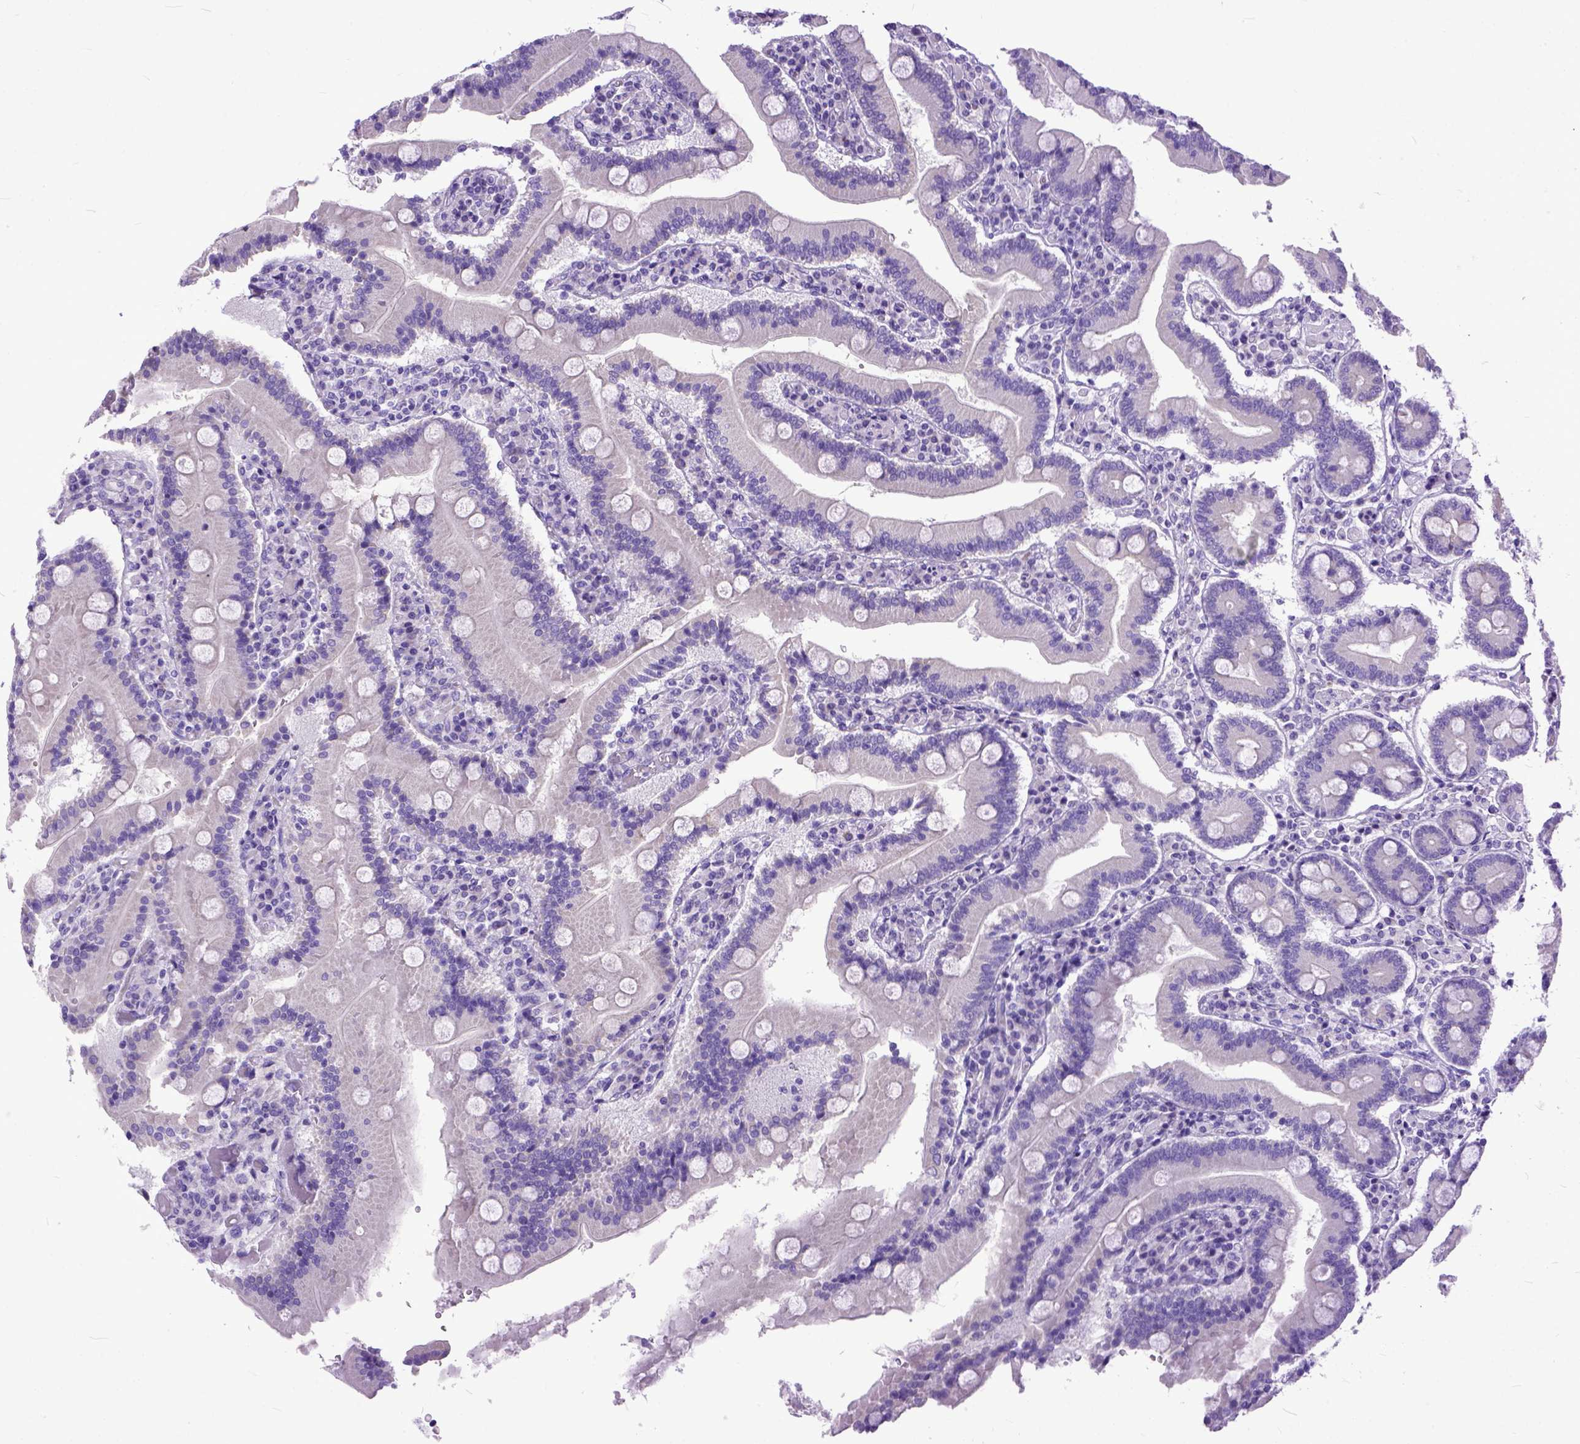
{"staining": {"intensity": "negative", "quantity": "none", "location": "none"}, "tissue": "duodenum", "cell_type": "Glandular cells", "image_type": "normal", "snomed": [{"axis": "morphology", "description": "Normal tissue, NOS"}, {"axis": "topography", "description": "Duodenum"}], "caption": "This is an immunohistochemistry (IHC) photomicrograph of normal duodenum. There is no positivity in glandular cells.", "gene": "PPL", "patient": {"sex": "female", "age": 62}}